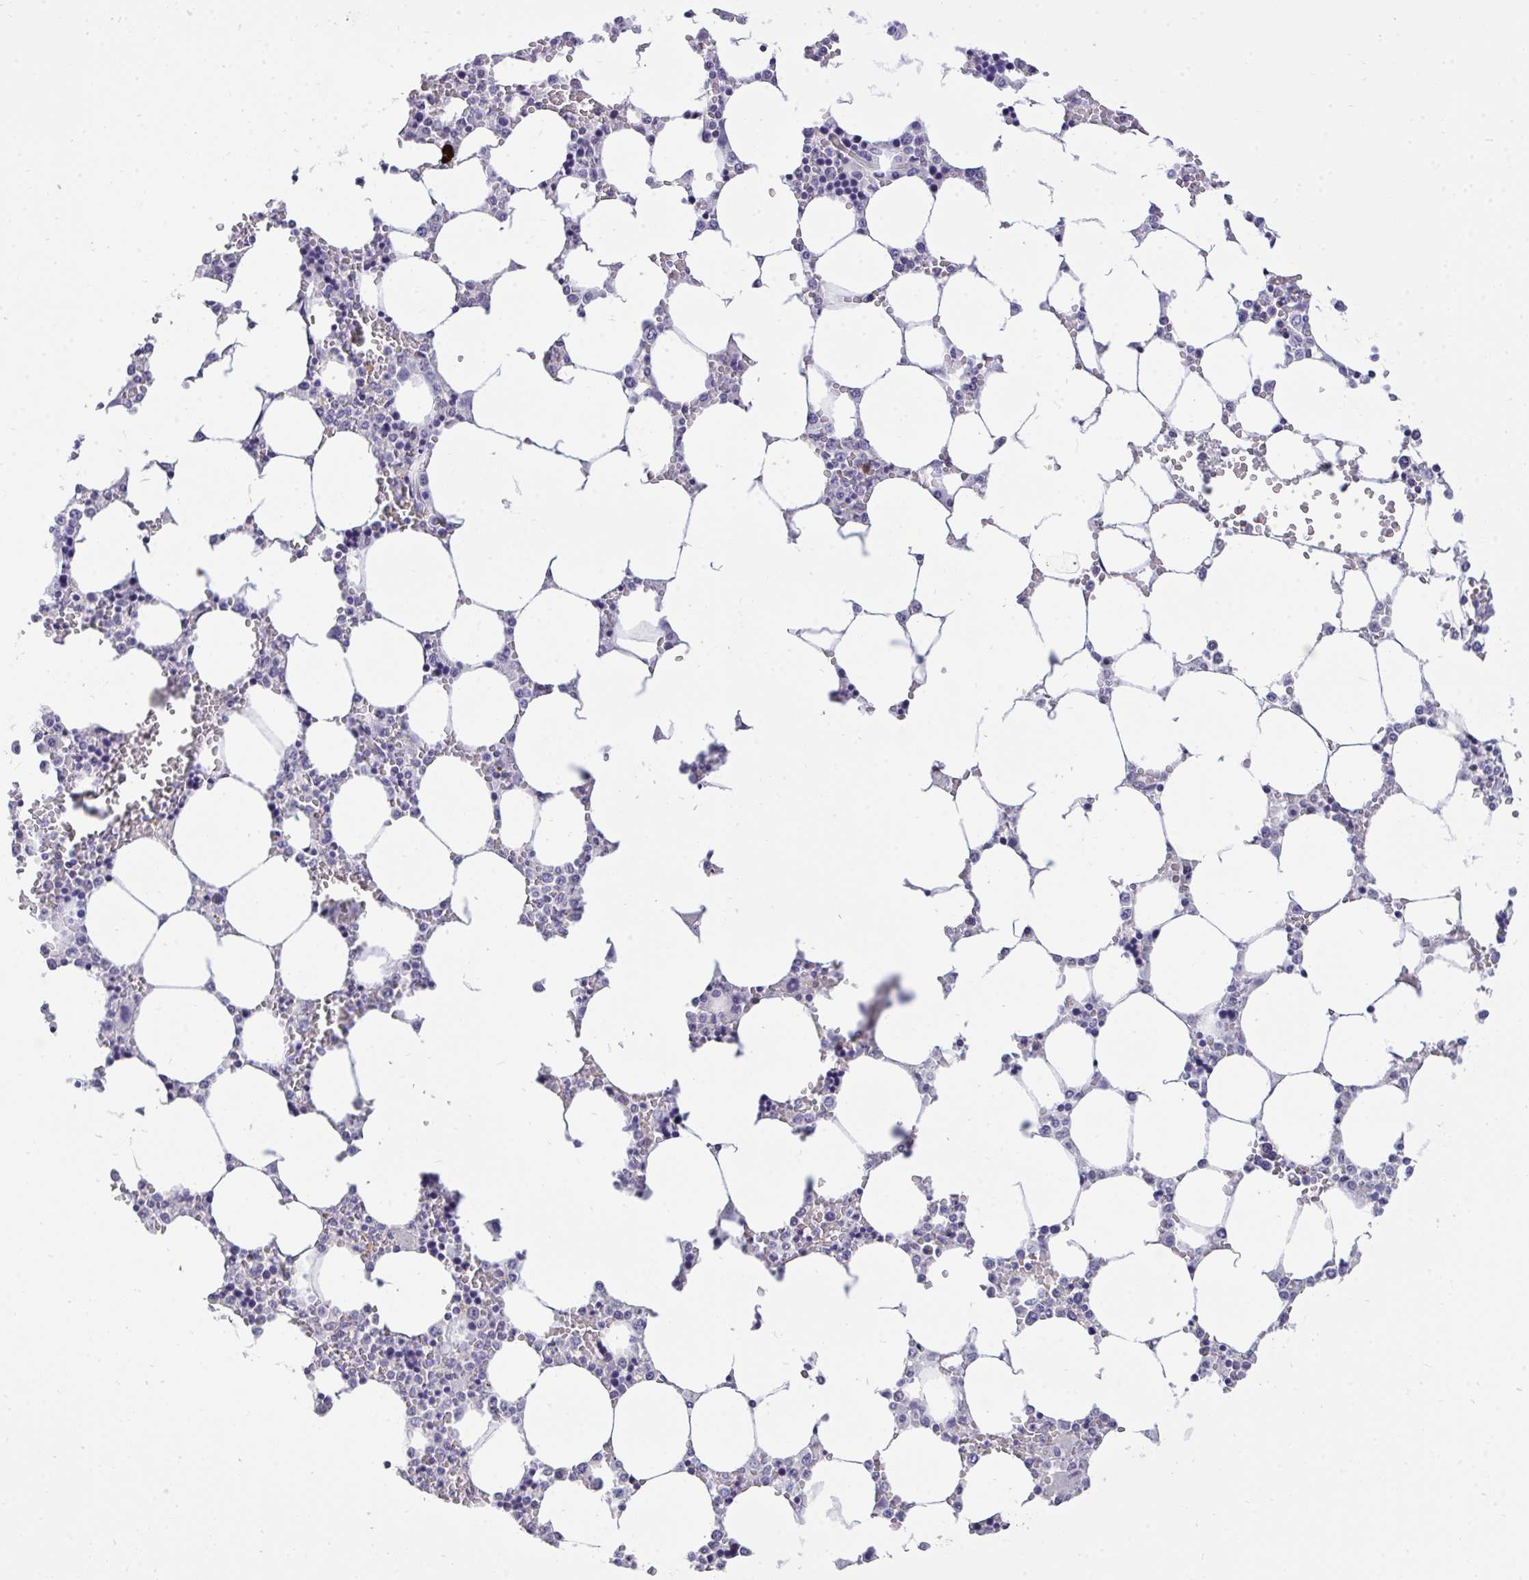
{"staining": {"intensity": "negative", "quantity": "none", "location": "none"}, "tissue": "bone marrow", "cell_type": "Hematopoietic cells", "image_type": "normal", "snomed": [{"axis": "morphology", "description": "Normal tissue, NOS"}, {"axis": "topography", "description": "Bone marrow"}], "caption": "A photomicrograph of bone marrow stained for a protein exhibits no brown staining in hematopoietic cells.", "gene": "VGLL3", "patient": {"sex": "male", "age": 64}}